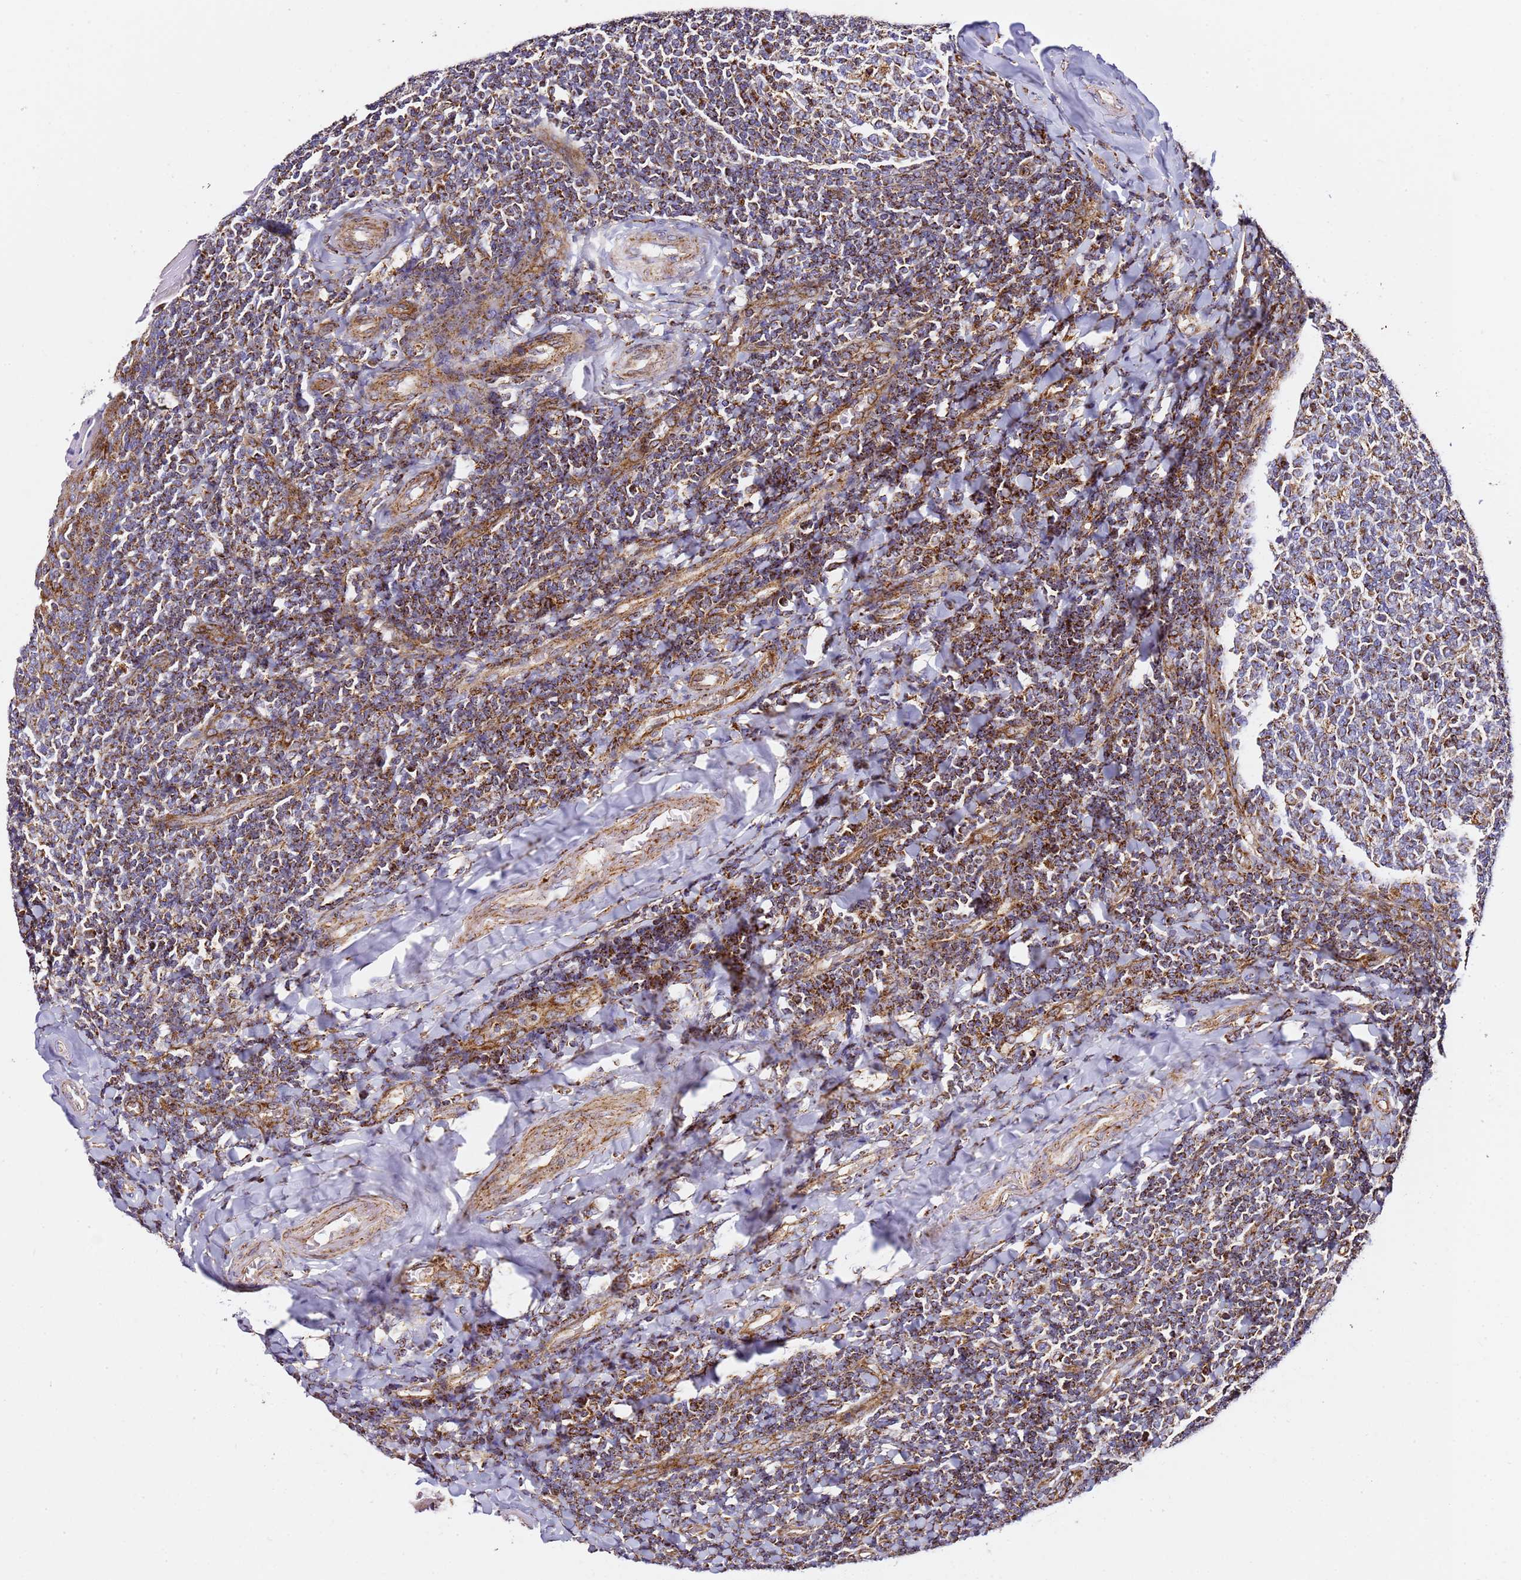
{"staining": {"intensity": "moderate", "quantity": ">75%", "location": "cytoplasmic/membranous"}, "tissue": "tonsil", "cell_type": "Germinal center cells", "image_type": "normal", "snomed": [{"axis": "morphology", "description": "Normal tissue, NOS"}, {"axis": "topography", "description": "Tonsil"}], "caption": "This is a photomicrograph of IHC staining of benign tonsil, which shows moderate positivity in the cytoplasmic/membranous of germinal center cells.", "gene": "NDUFA3", "patient": {"sex": "female", "age": 19}}